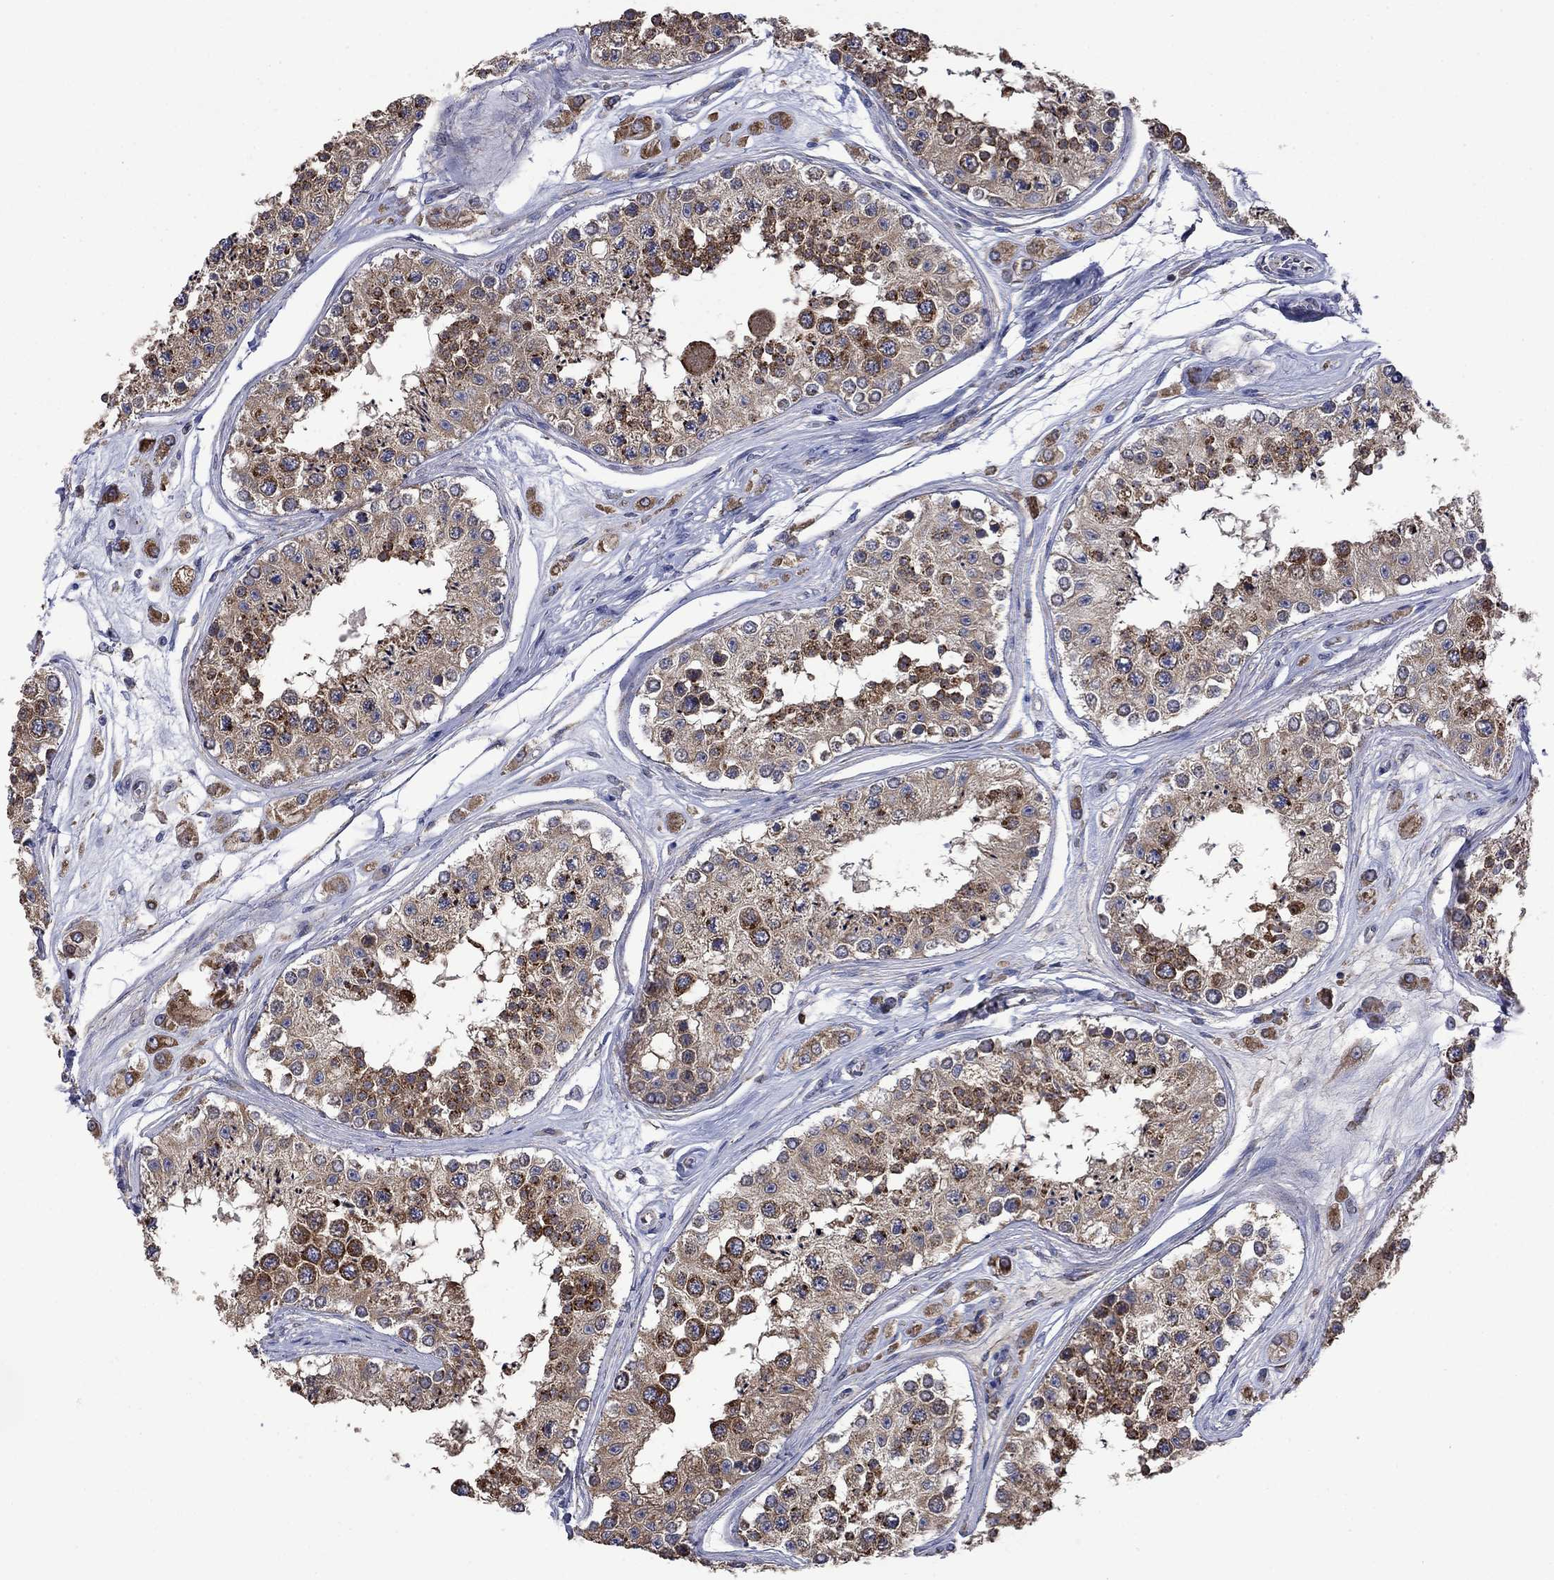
{"staining": {"intensity": "moderate", "quantity": ">75%", "location": "cytoplasmic/membranous"}, "tissue": "testis", "cell_type": "Cells in seminiferous ducts", "image_type": "normal", "snomed": [{"axis": "morphology", "description": "Normal tissue, NOS"}, {"axis": "topography", "description": "Testis"}], "caption": "Immunohistochemical staining of normal human testis demonstrates medium levels of moderate cytoplasmic/membranous expression in approximately >75% of cells in seminiferous ducts. (Brightfield microscopy of DAB IHC at high magnification).", "gene": "FURIN", "patient": {"sex": "male", "age": 25}}